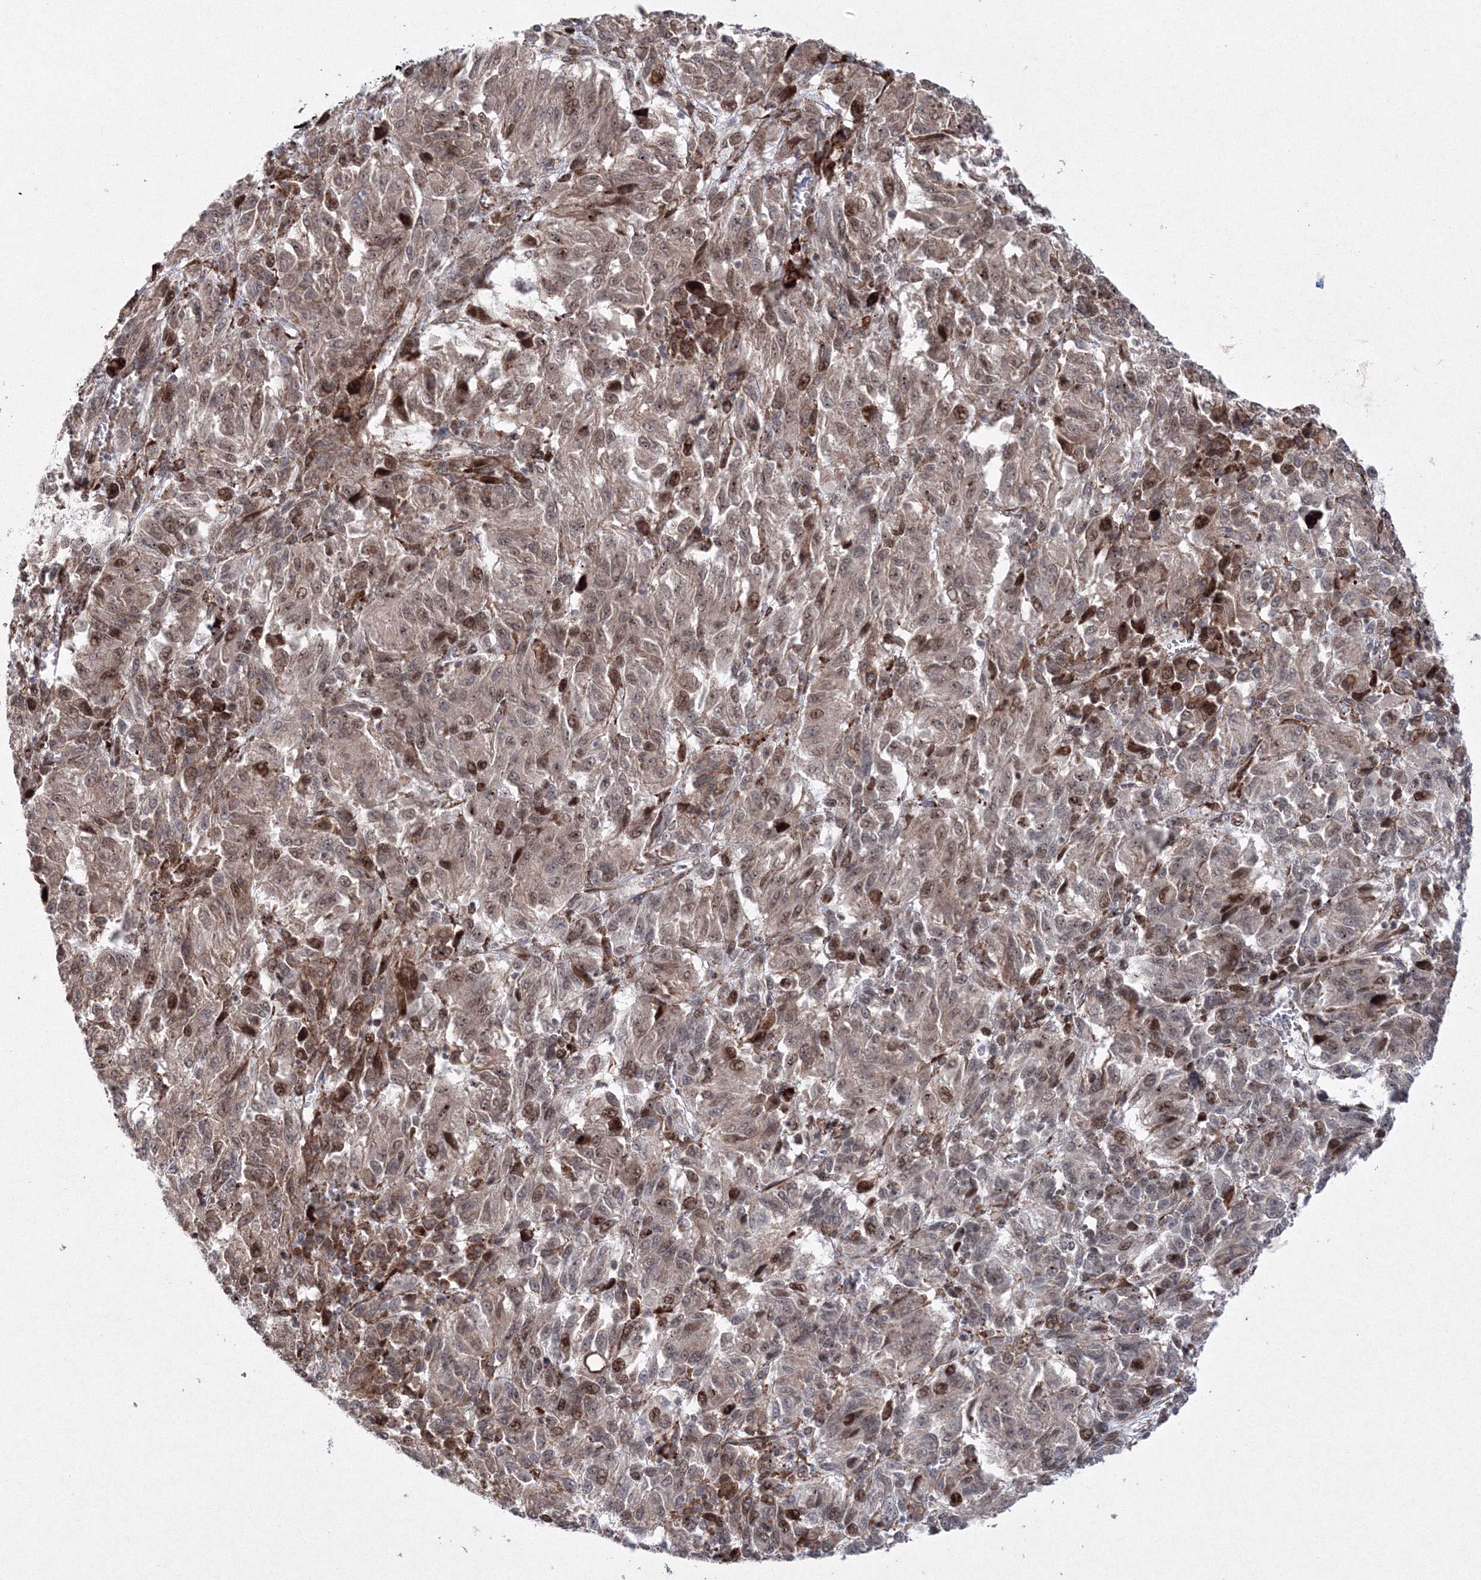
{"staining": {"intensity": "weak", "quantity": ">75%", "location": "cytoplasmic/membranous,nuclear"}, "tissue": "melanoma", "cell_type": "Tumor cells", "image_type": "cancer", "snomed": [{"axis": "morphology", "description": "Malignant melanoma, Metastatic site"}, {"axis": "topography", "description": "Lung"}], "caption": "Malignant melanoma (metastatic site) stained for a protein (brown) displays weak cytoplasmic/membranous and nuclear positive expression in approximately >75% of tumor cells.", "gene": "EFCAB12", "patient": {"sex": "male", "age": 64}}